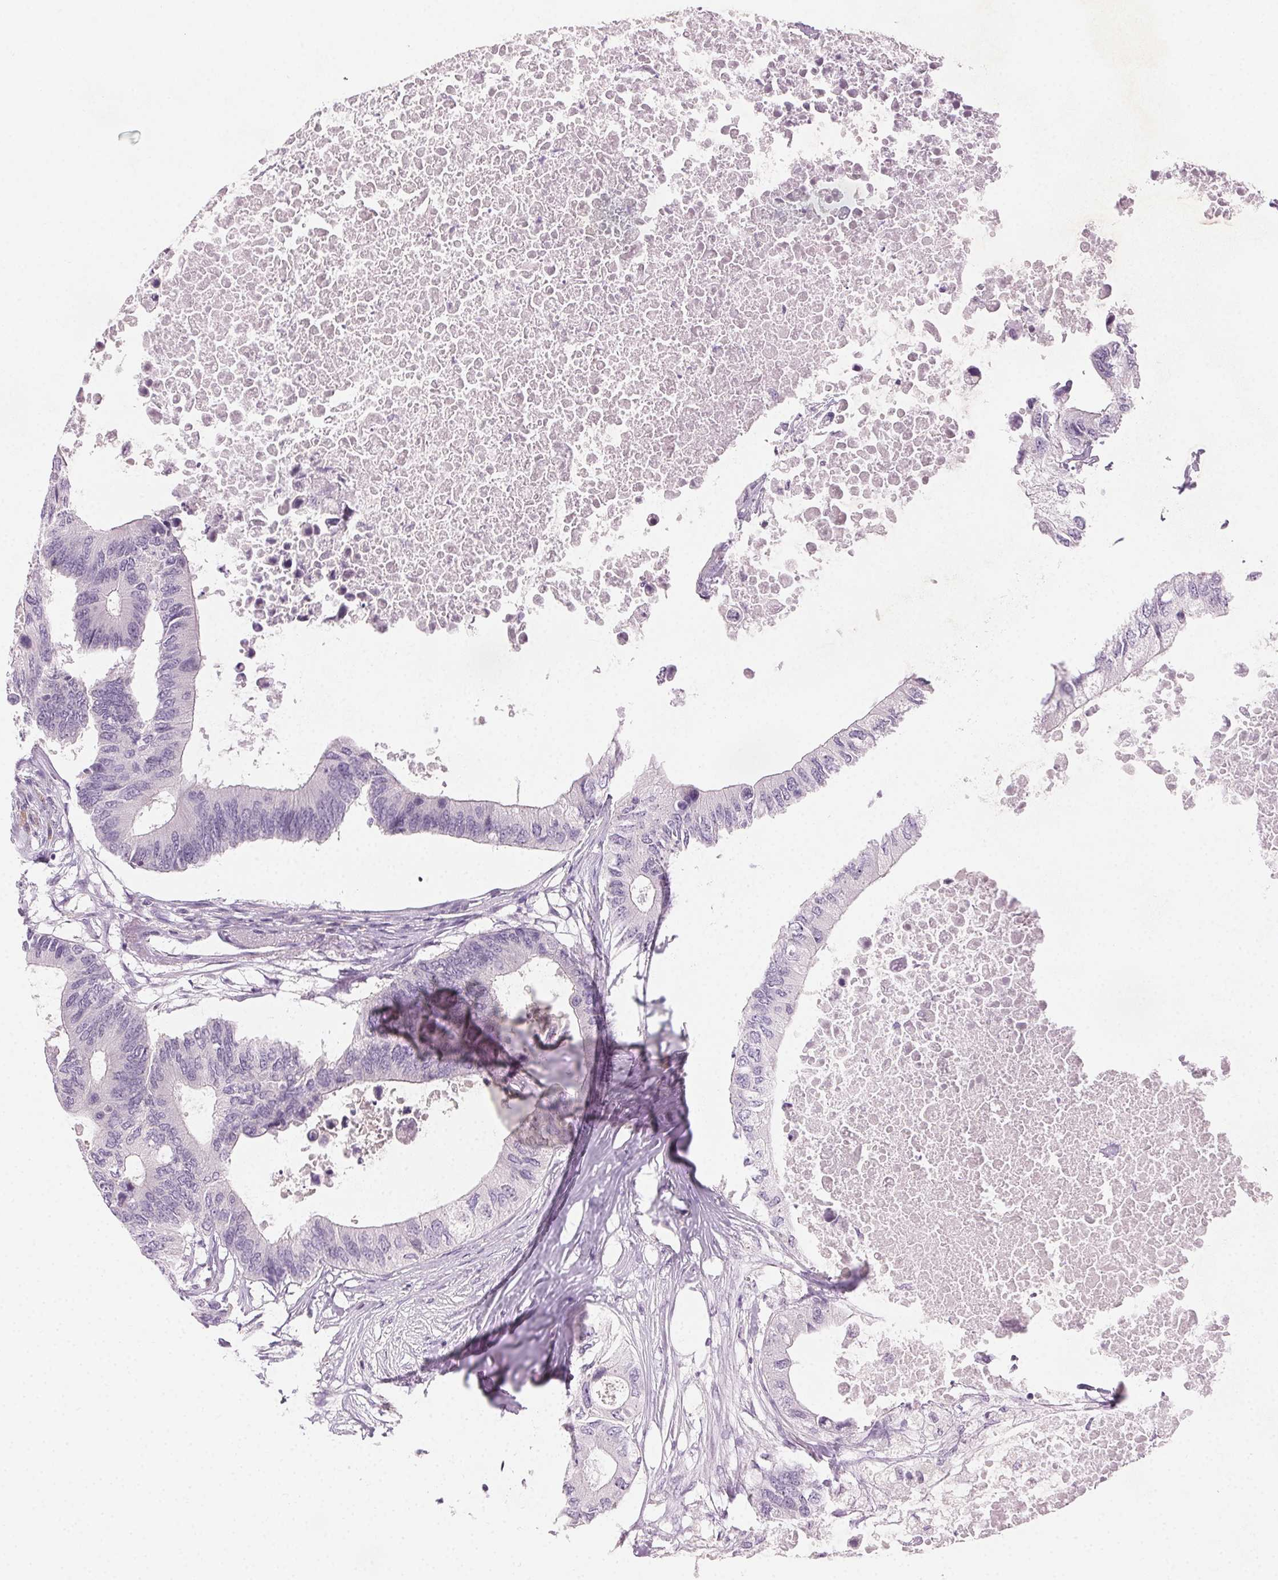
{"staining": {"intensity": "negative", "quantity": "none", "location": "none"}, "tissue": "colorectal cancer", "cell_type": "Tumor cells", "image_type": "cancer", "snomed": [{"axis": "morphology", "description": "Adenocarcinoma, NOS"}, {"axis": "topography", "description": "Colon"}], "caption": "Colorectal cancer was stained to show a protein in brown. There is no significant expression in tumor cells. (Stains: DAB immunohistochemistry (IHC) with hematoxylin counter stain, Microscopy: brightfield microscopy at high magnification).", "gene": "HSF5", "patient": {"sex": "male", "age": 71}}